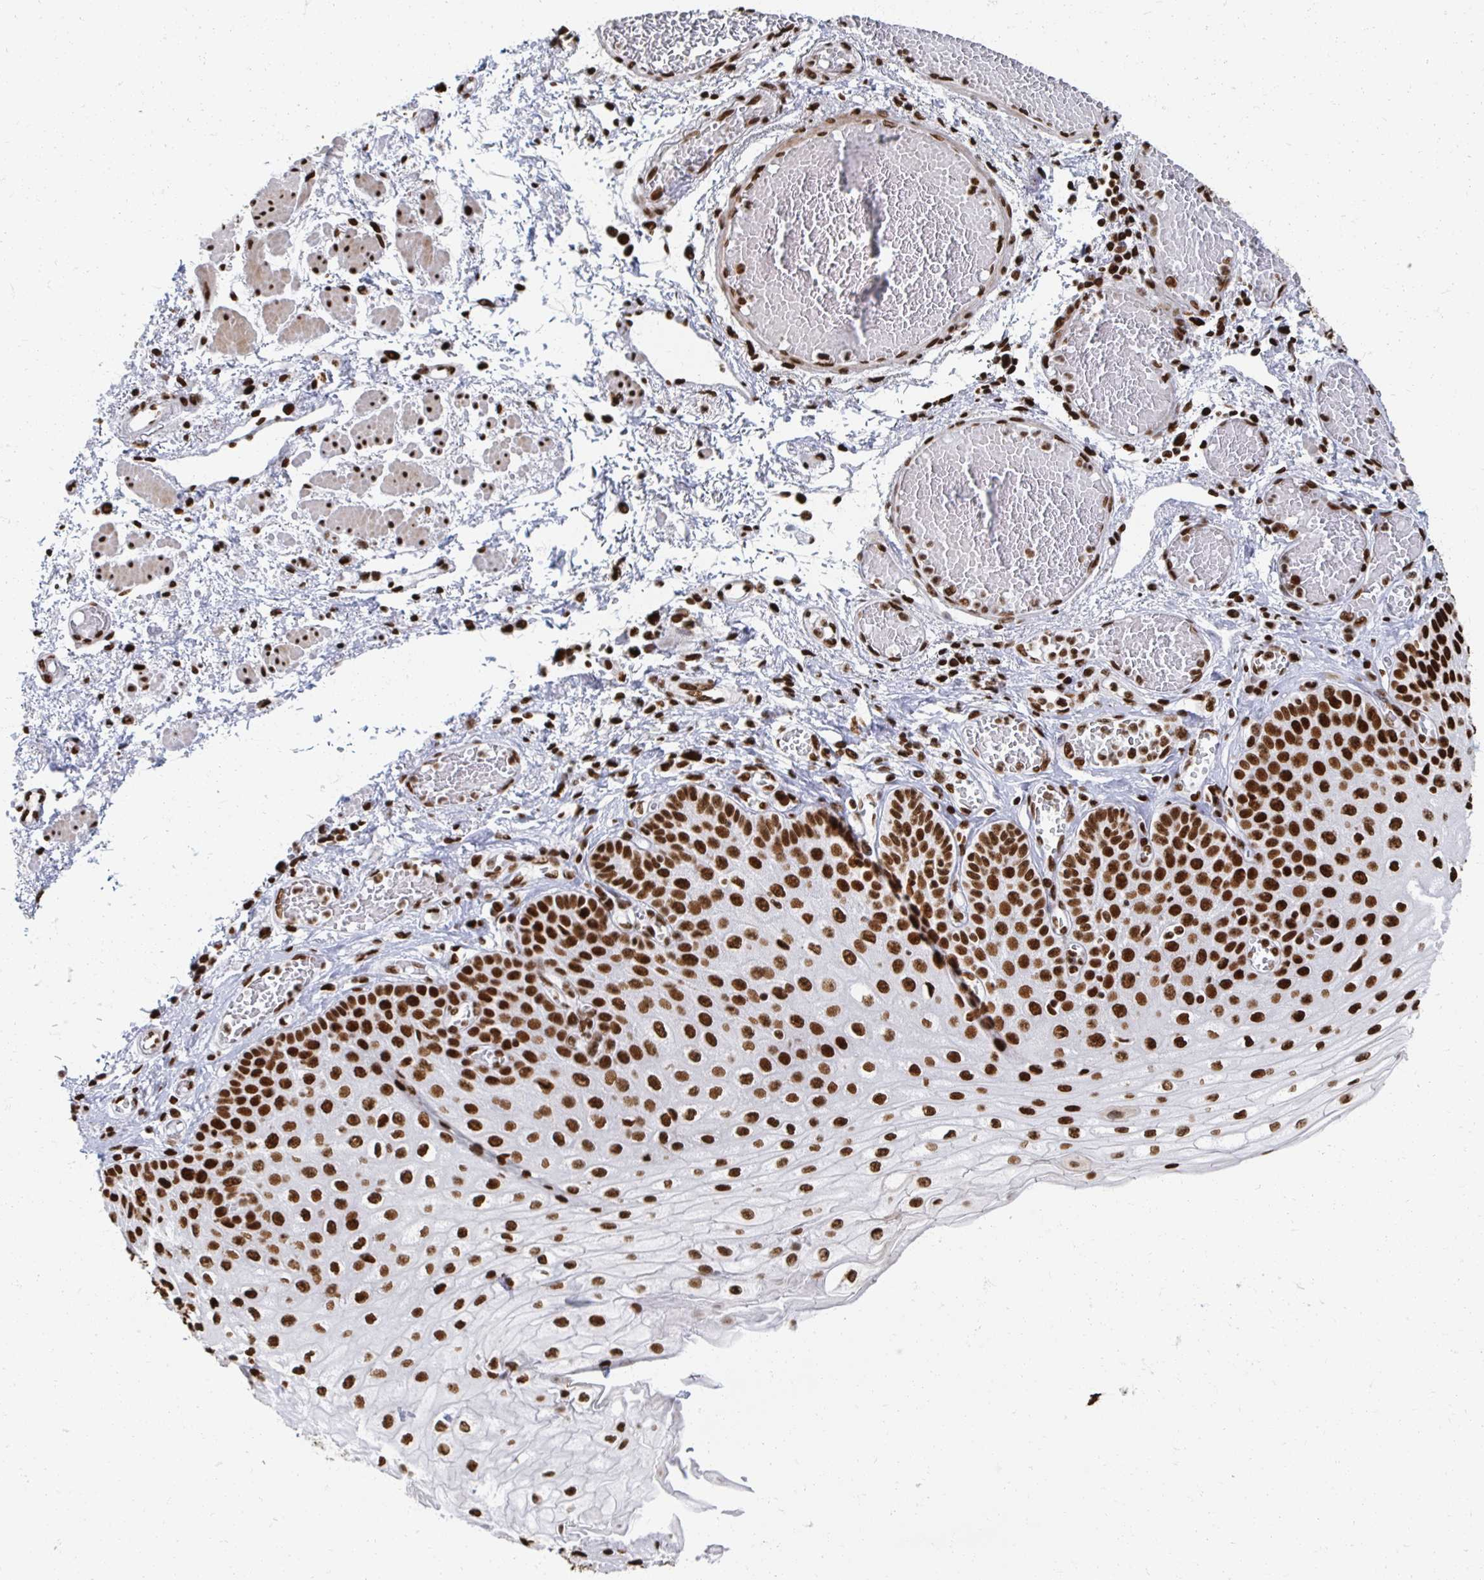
{"staining": {"intensity": "strong", "quantity": ">75%", "location": "nuclear"}, "tissue": "esophagus", "cell_type": "Squamous epithelial cells", "image_type": "normal", "snomed": [{"axis": "morphology", "description": "Normal tissue, NOS"}, {"axis": "morphology", "description": "Adenocarcinoma, NOS"}, {"axis": "topography", "description": "Esophagus"}], "caption": "Protein staining of normal esophagus shows strong nuclear positivity in about >75% of squamous epithelial cells.", "gene": "RBBP4", "patient": {"sex": "male", "age": 81}}